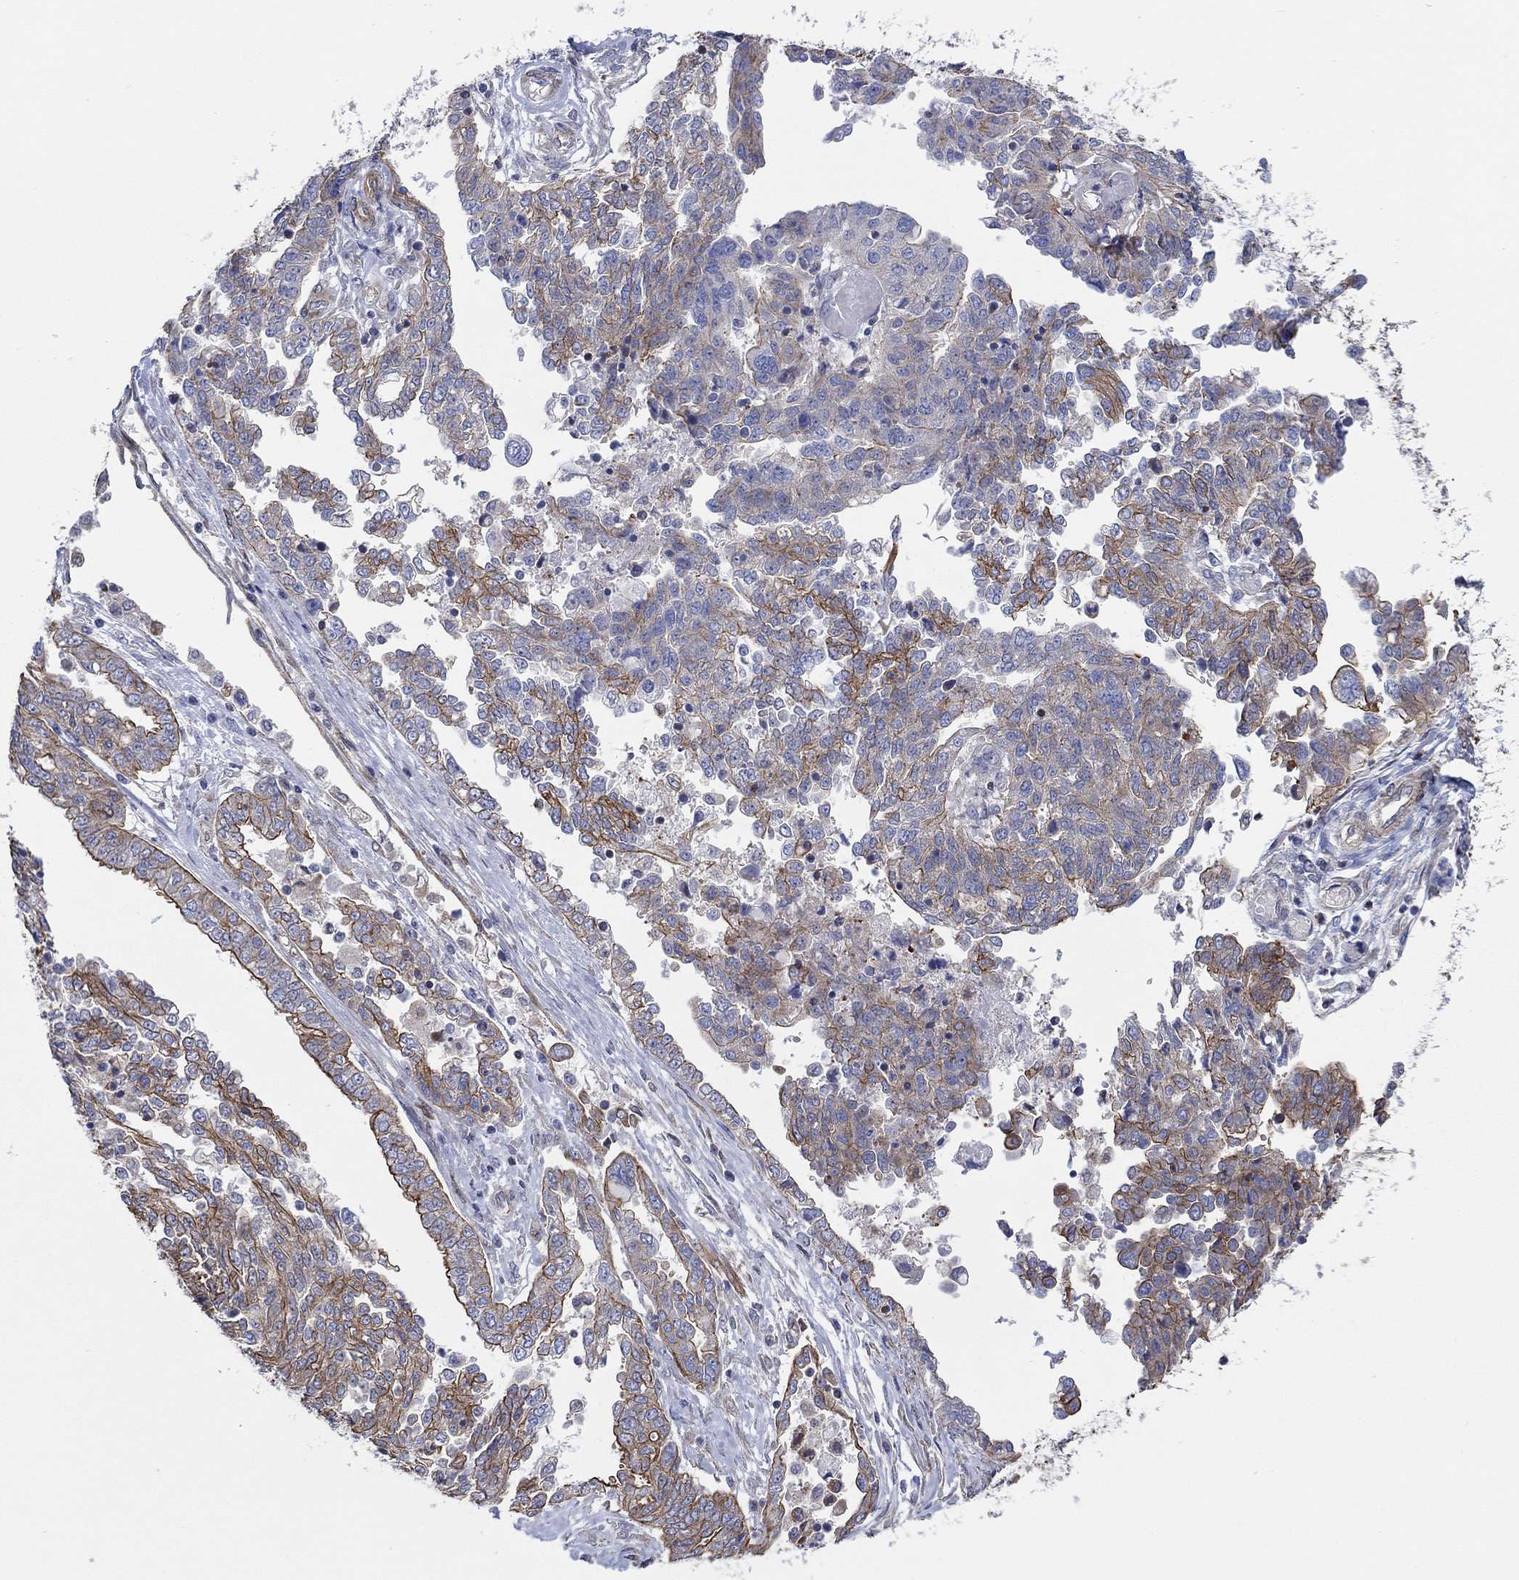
{"staining": {"intensity": "moderate", "quantity": "25%-75%", "location": "cytoplasmic/membranous"}, "tissue": "ovarian cancer", "cell_type": "Tumor cells", "image_type": "cancer", "snomed": [{"axis": "morphology", "description": "Cystadenocarcinoma, serous, NOS"}, {"axis": "topography", "description": "Ovary"}], "caption": "Immunohistochemistry (IHC) image of neoplastic tissue: human serous cystadenocarcinoma (ovarian) stained using immunohistochemistry (IHC) demonstrates medium levels of moderate protein expression localized specifically in the cytoplasmic/membranous of tumor cells, appearing as a cytoplasmic/membranous brown color.", "gene": "FMN1", "patient": {"sex": "female", "age": 67}}